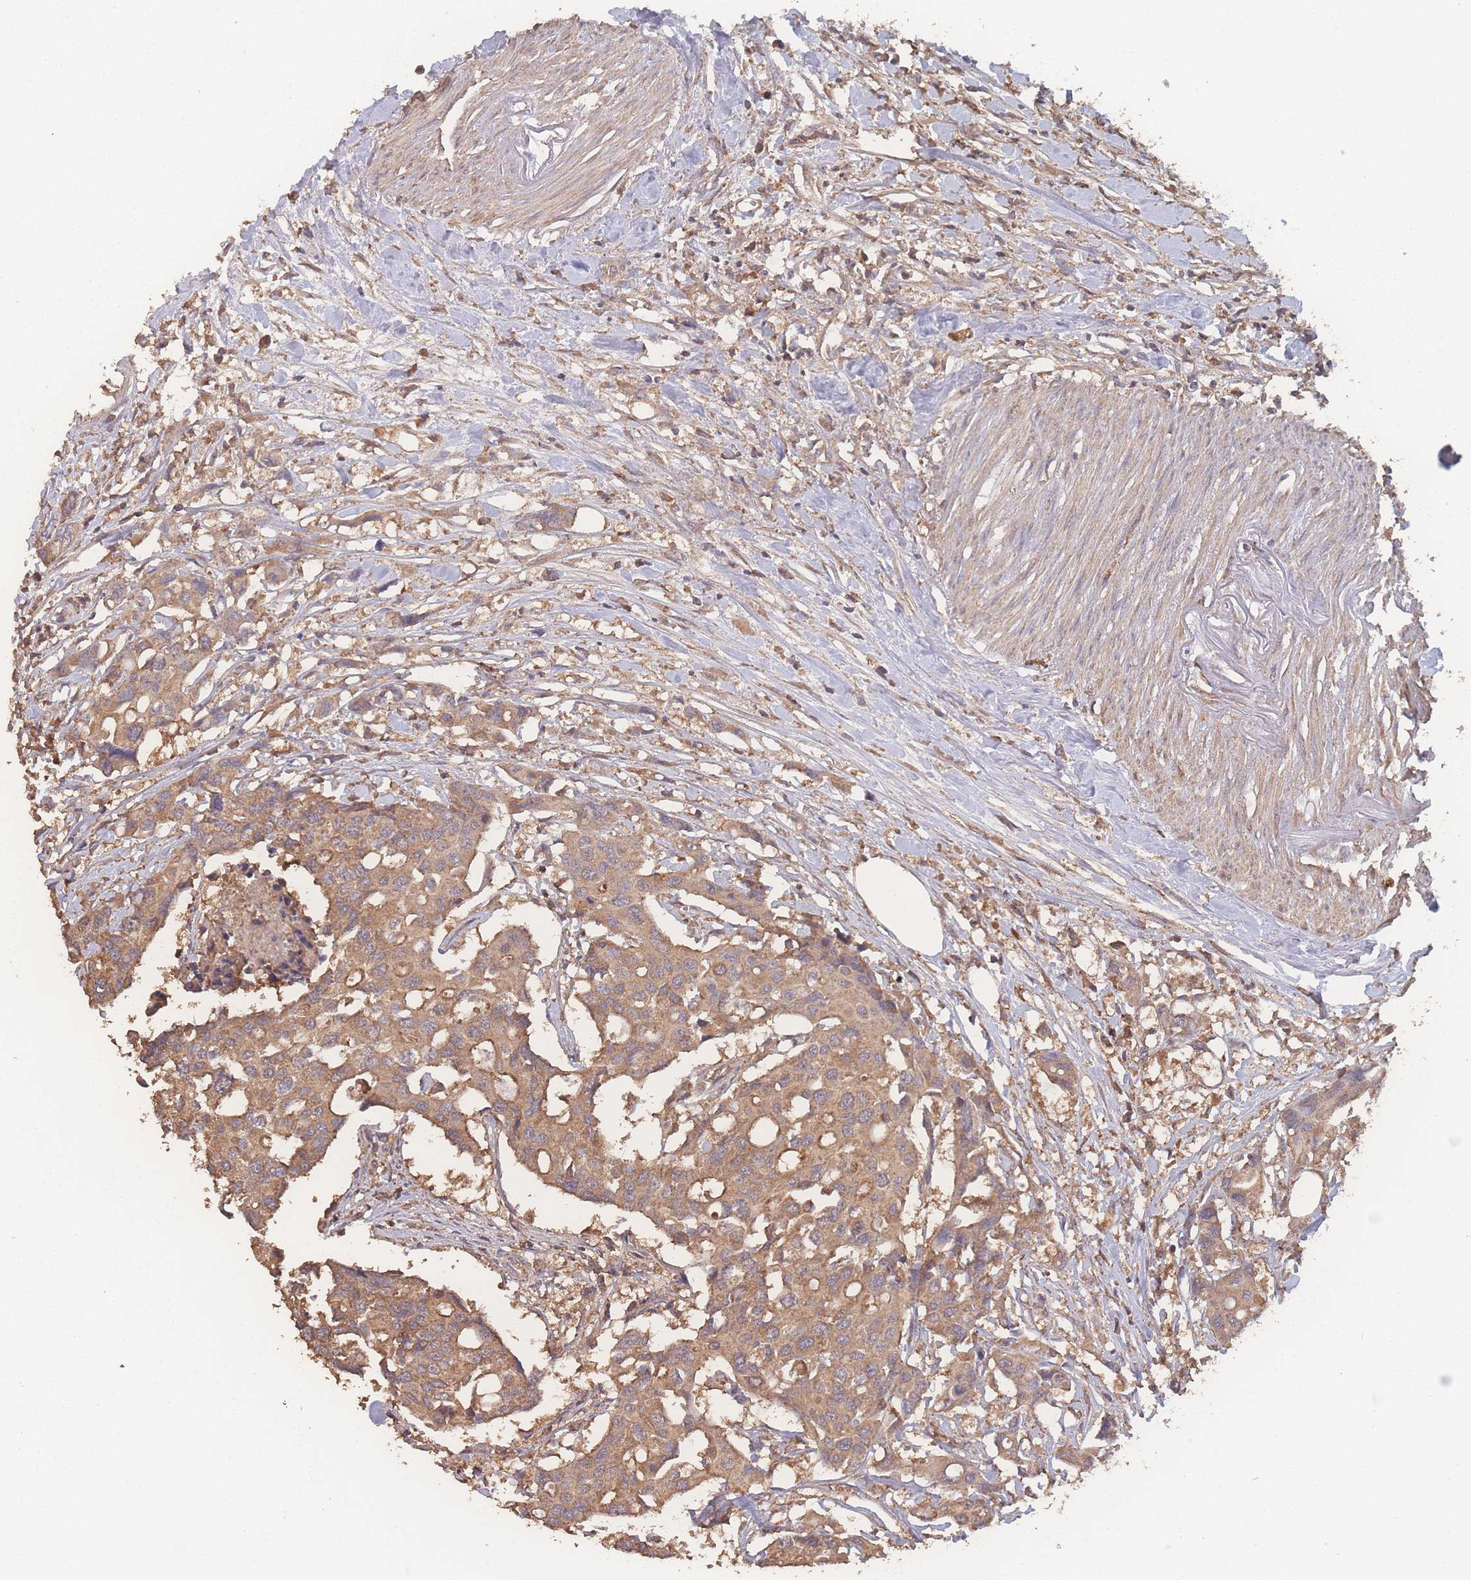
{"staining": {"intensity": "moderate", "quantity": ">75%", "location": "cytoplasmic/membranous"}, "tissue": "colorectal cancer", "cell_type": "Tumor cells", "image_type": "cancer", "snomed": [{"axis": "morphology", "description": "Adenocarcinoma, NOS"}, {"axis": "topography", "description": "Colon"}], "caption": "About >75% of tumor cells in human colorectal cancer display moderate cytoplasmic/membranous protein positivity as visualized by brown immunohistochemical staining.", "gene": "ATXN10", "patient": {"sex": "male", "age": 77}}